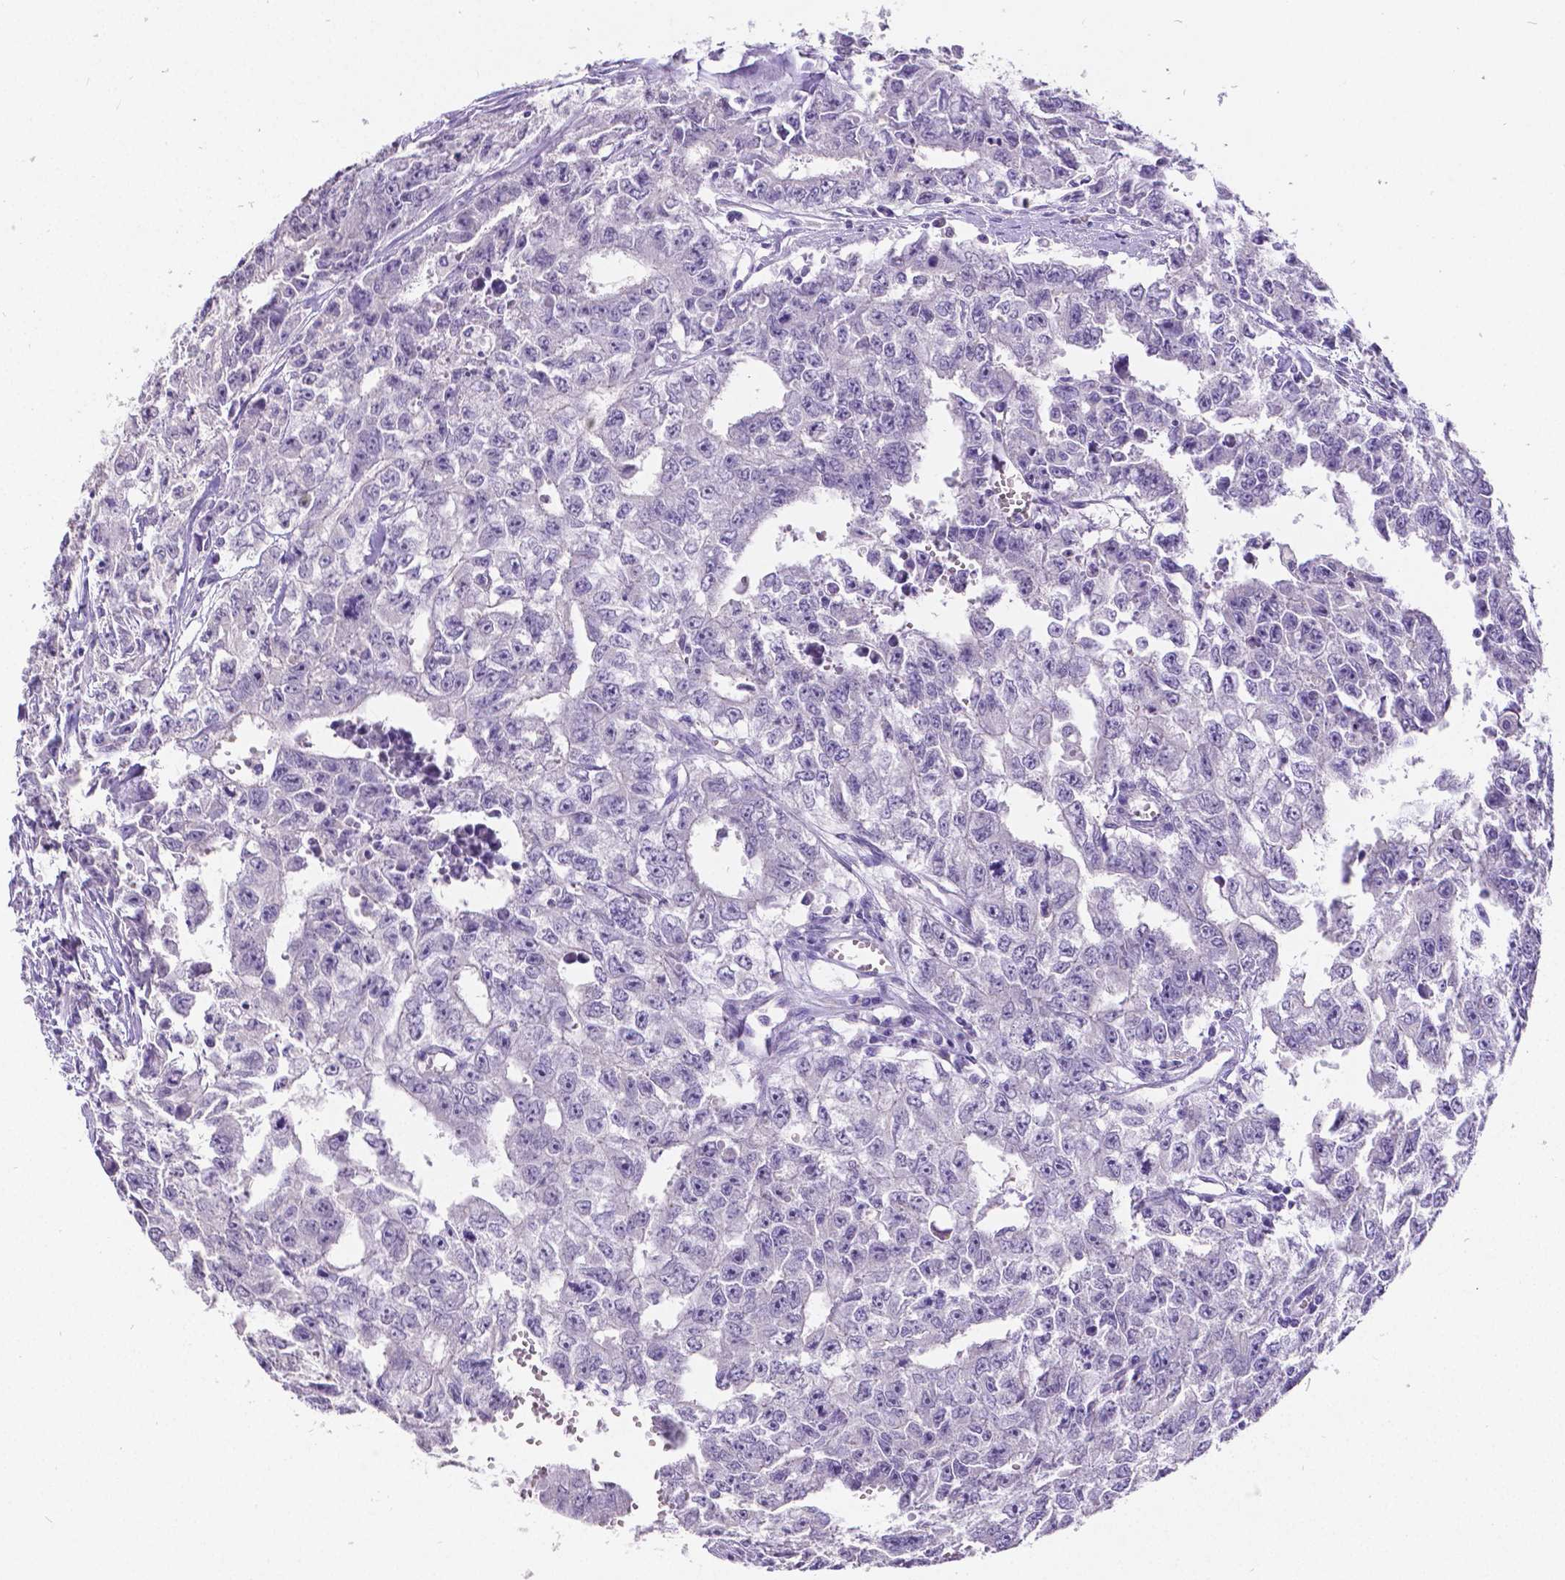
{"staining": {"intensity": "negative", "quantity": "none", "location": "none"}, "tissue": "testis cancer", "cell_type": "Tumor cells", "image_type": "cancer", "snomed": [{"axis": "morphology", "description": "Carcinoma, Embryonal, NOS"}, {"axis": "morphology", "description": "Teratoma, malignant, NOS"}, {"axis": "topography", "description": "Testis"}], "caption": "Tumor cells are negative for brown protein staining in testis cancer. (Stains: DAB immunohistochemistry (IHC) with hematoxylin counter stain, Microscopy: brightfield microscopy at high magnification).", "gene": "SATB2", "patient": {"sex": "male", "age": 24}}